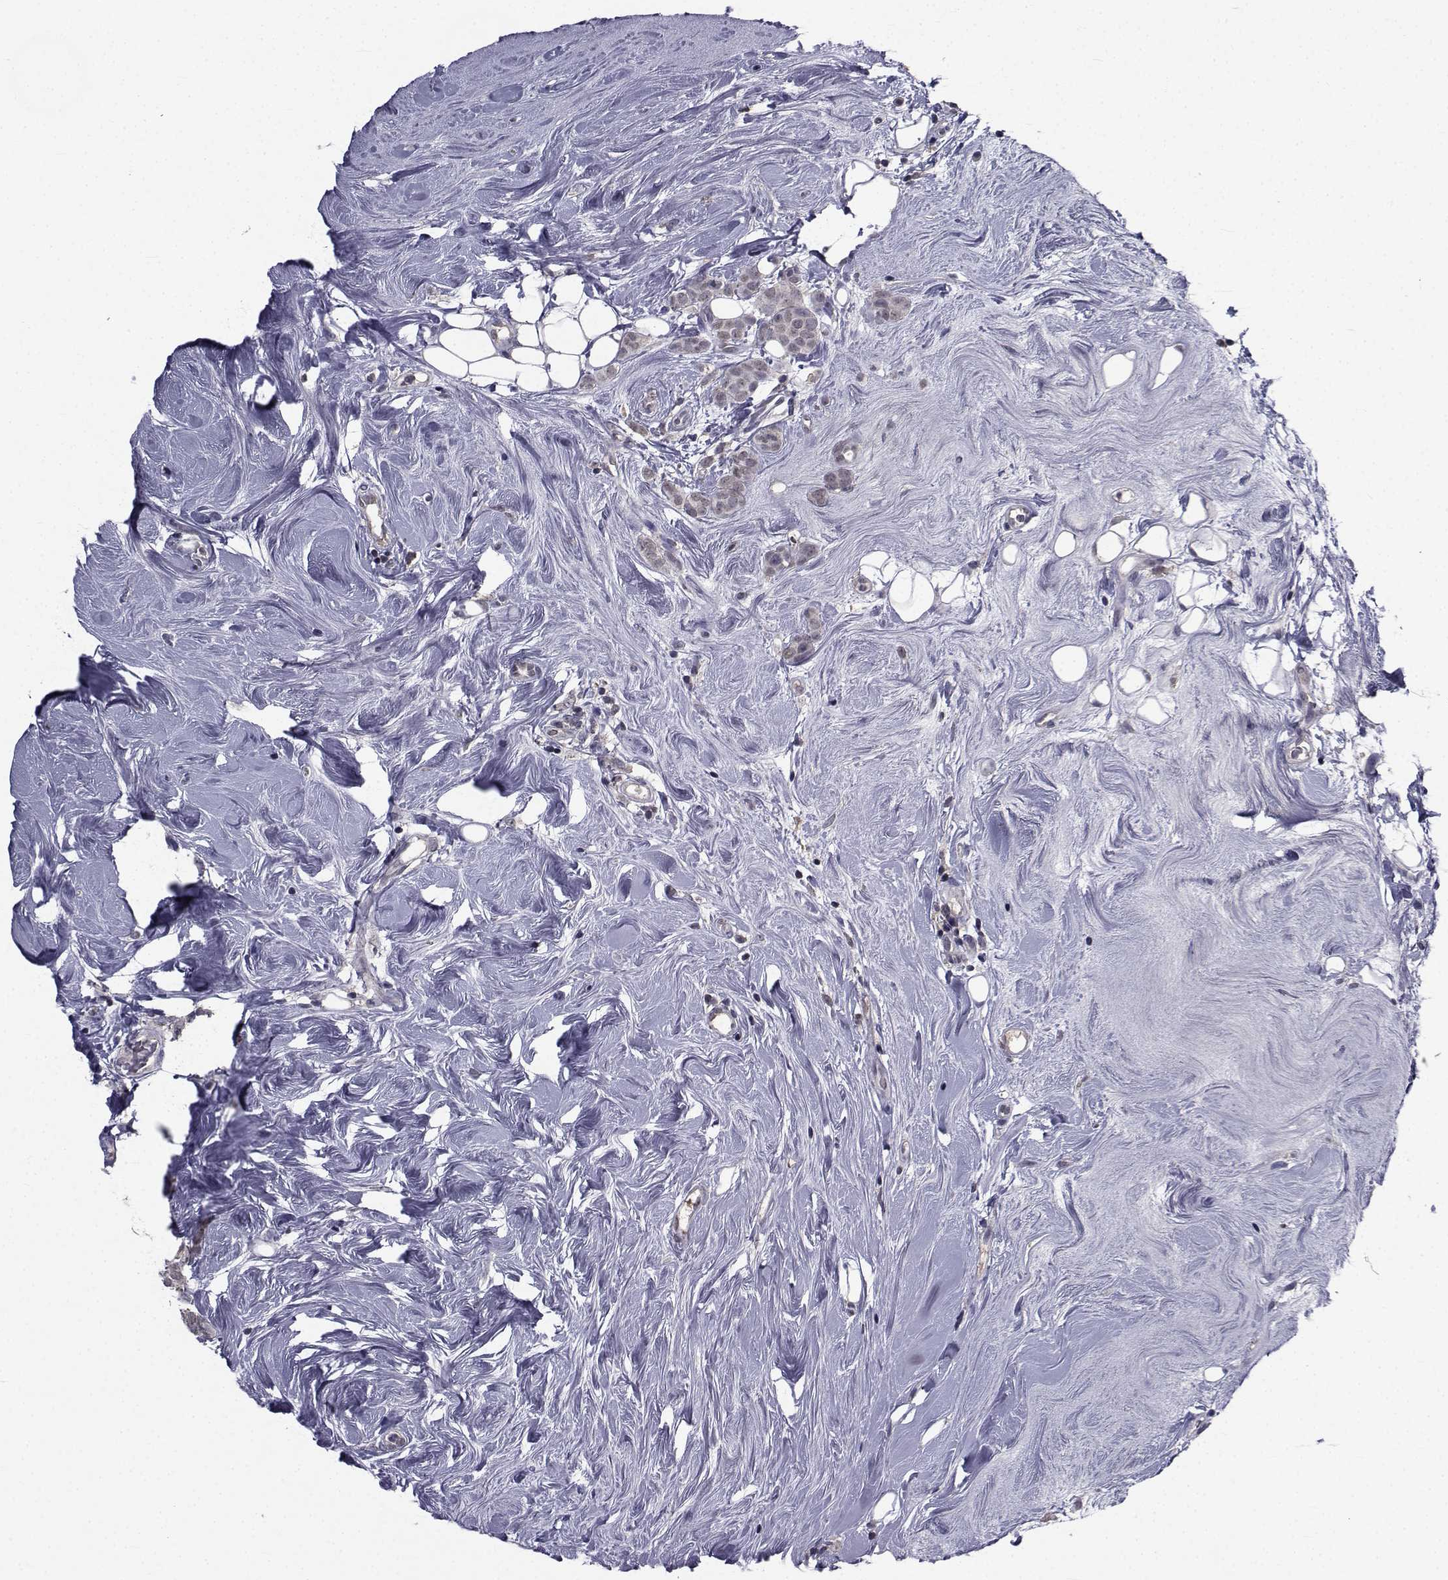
{"staining": {"intensity": "negative", "quantity": "none", "location": "none"}, "tissue": "breast cancer", "cell_type": "Tumor cells", "image_type": "cancer", "snomed": [{"axis": "morphology", "description": "Lobular carcinoma"}, {"axis": "topography", "description": "Breast"}], "caption": "Histopathology image shows no protein expression in tumor cells of breast cancer (lobular carcinoma) tissue.", "gene": "CYP2S1", "patient": {"sex": "female", "age": 49}}